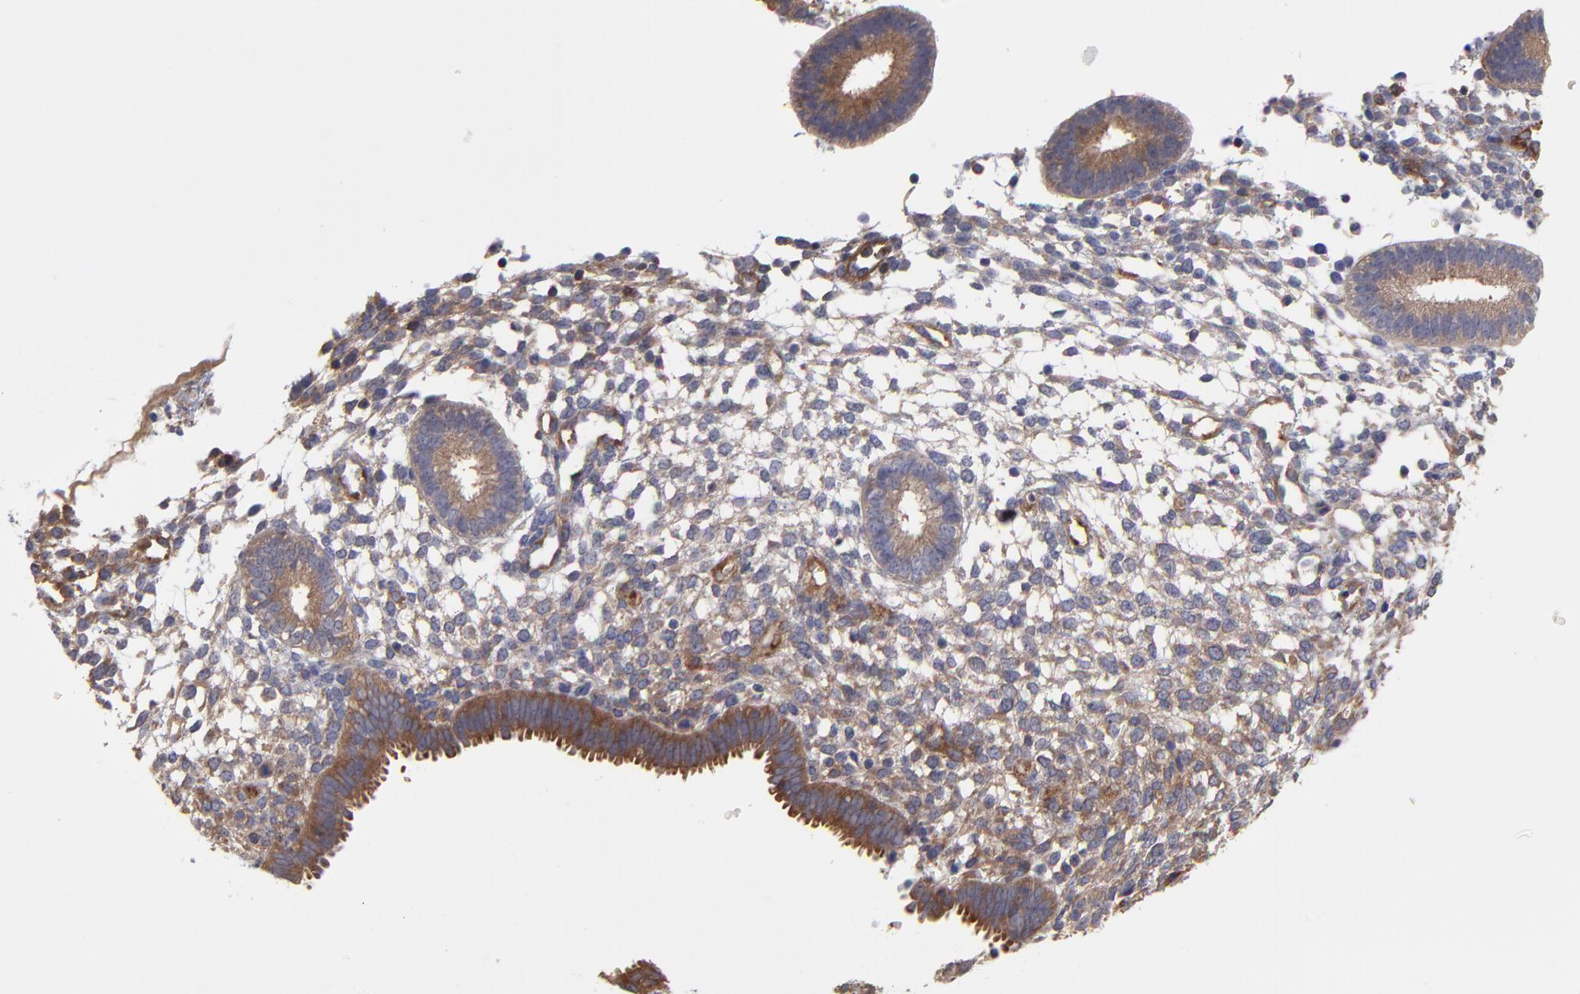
{"staining": {"intensity": "weak", "quantity": "<25%", "location": "cytoplasmic/membranous"}, "tissue": "endometrium", "cell_type": "Cells in endometrial stroma", "image_type": "normal", "snomed": [{"axis": "morphology", "description": "Normal tissue, NOS"}, {"axis": "topography", "description": "Endometrium"}], "caption": "Endometrium was stained to show a protein in brown. There is no significant staining in cells in endometrial stroma. (DAB (3,3'-diaminobenzidine) IHC visualized using brightfield microscopy, high magnification).", "gene": "ASB7", "patient": {"sex": "female", "age": 35}}